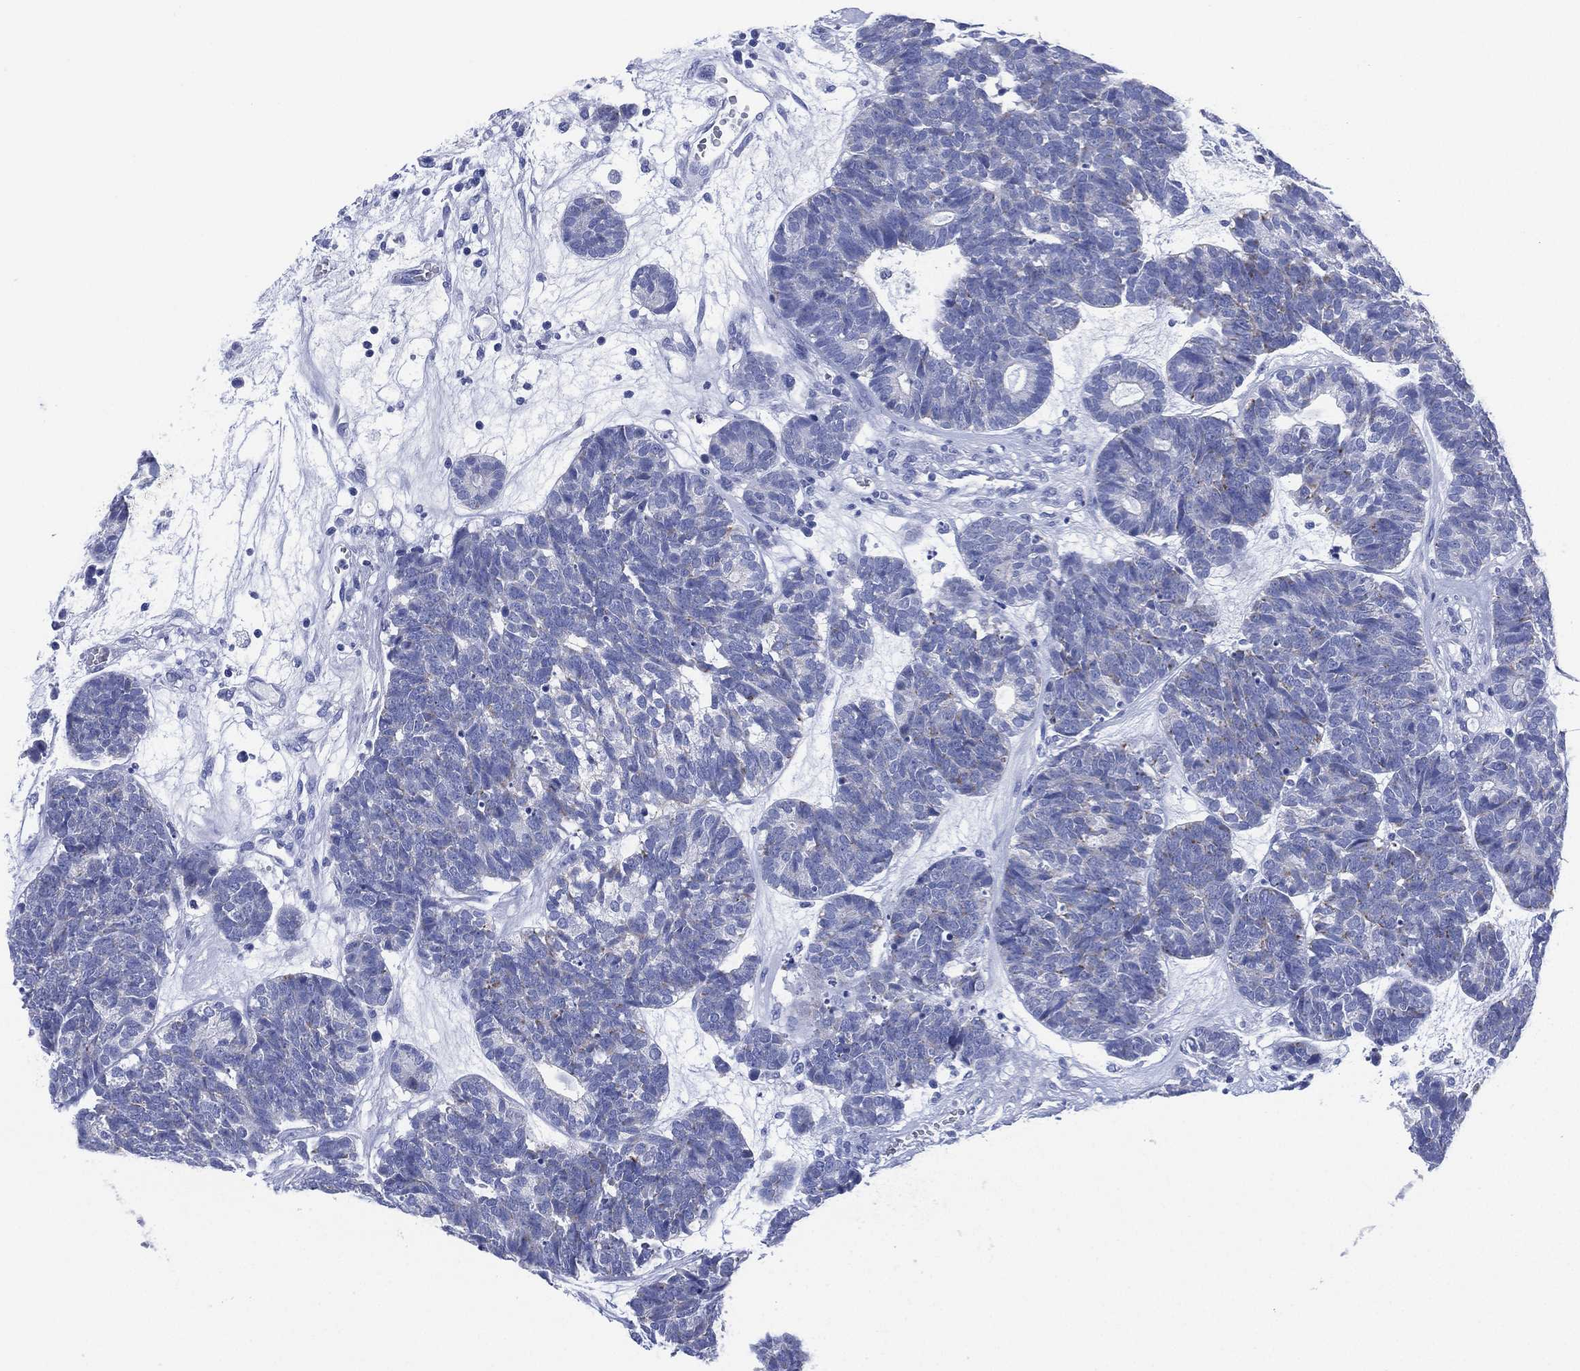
{"staining": {"intensity": "negative", "quantity": "none", "location": "none"}, "tissue": "head and neck cancer", "cell_type": "Tumor cells", "image_type": "cancer", "snomed": [{"axis": "morphology", "description": "Adenocarcinoma, NOS"}, {"axis": "topography", "description": "Head-Neck"}], "caption": "Tumor cells are negative for brown protein staining in adenocarcinoma (head and neck). Nuclei are stained in blue.", "gene": "SLC9C2", "patient": {"sex": "female", "age": 81}}